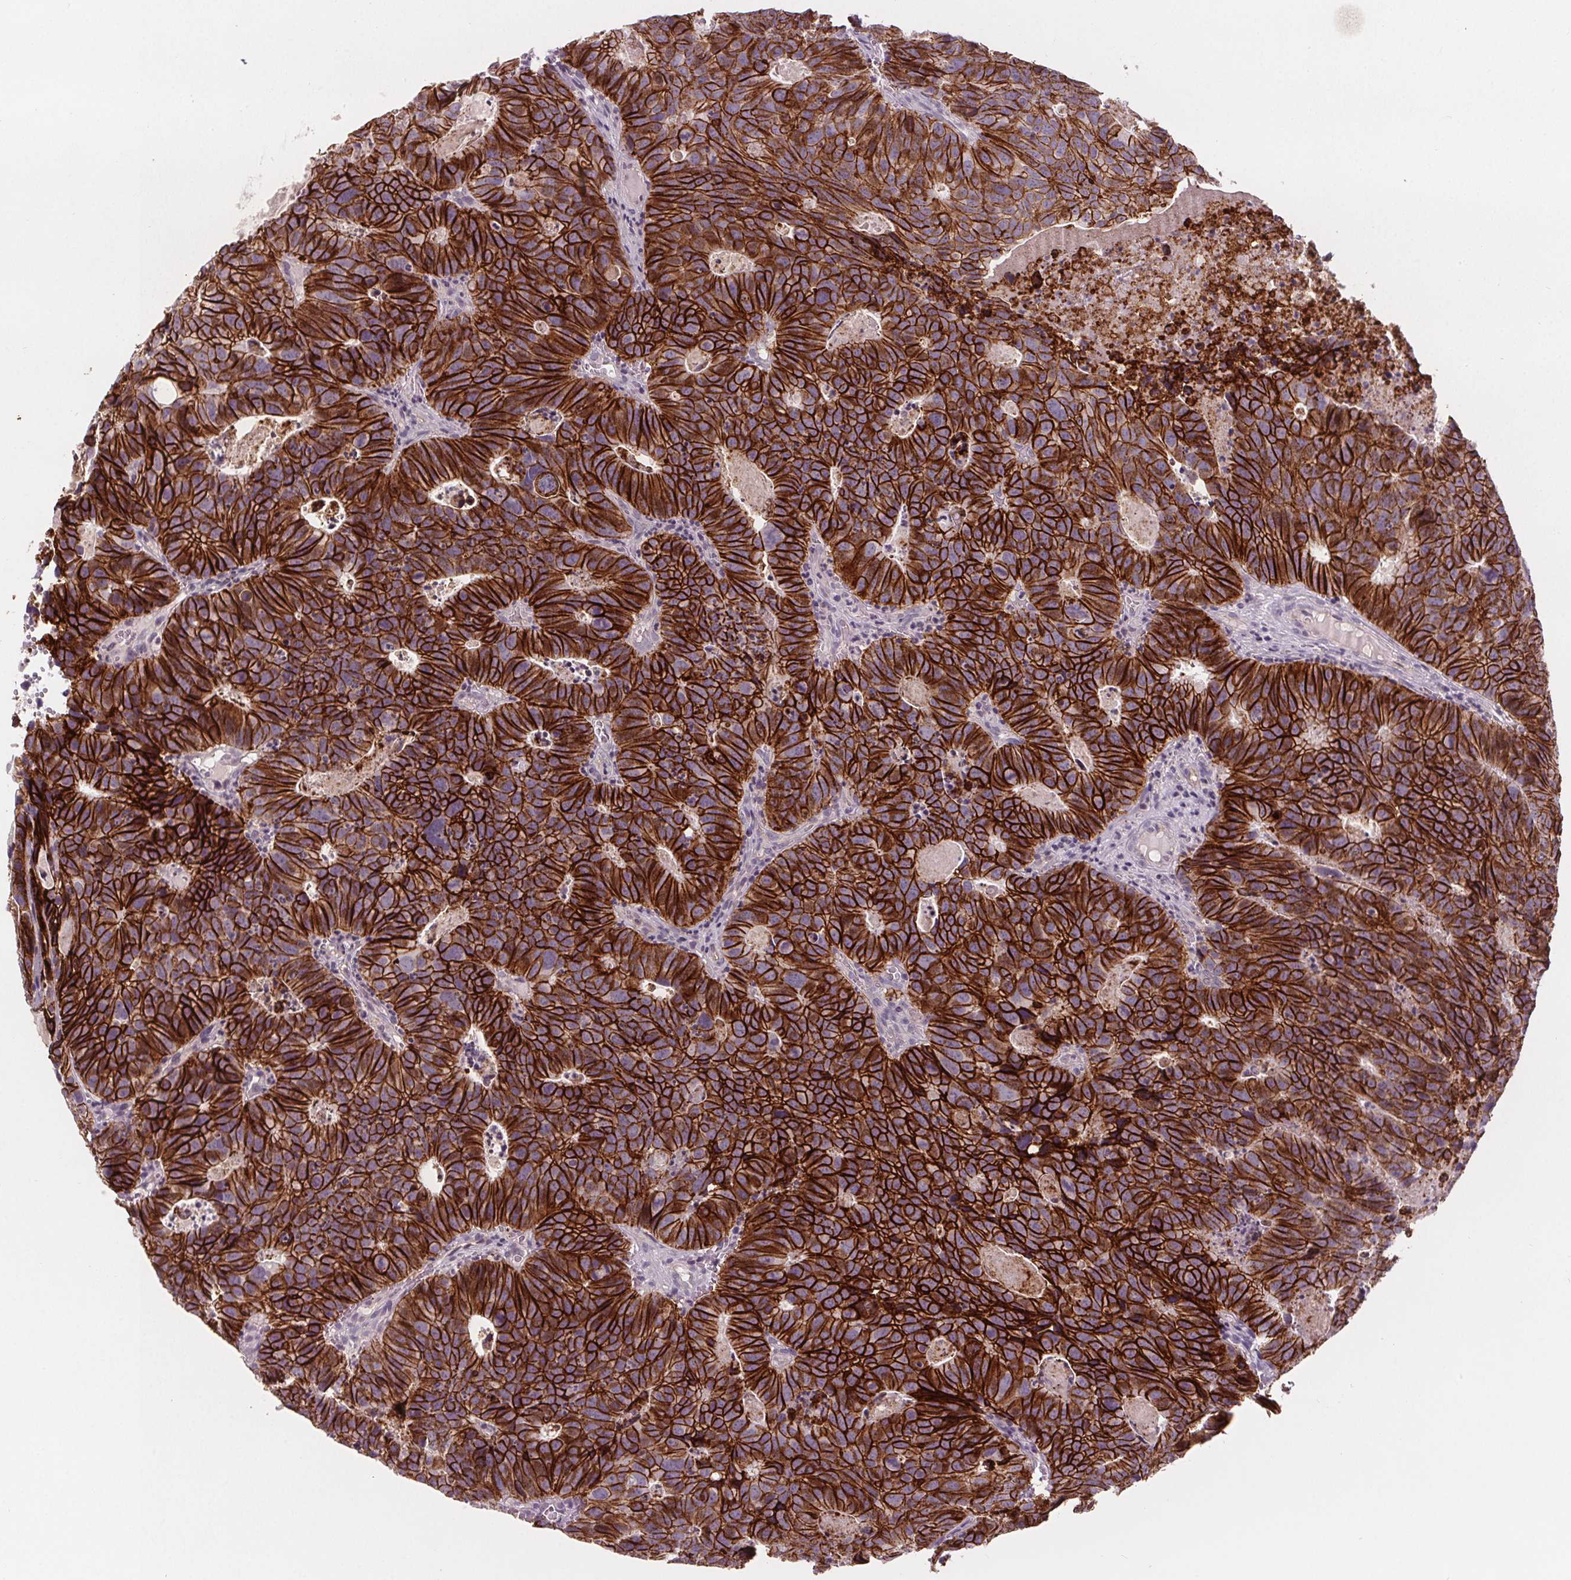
{"staining": {"intensity": "strong", "quantity": ">75%", "location": "cytoplasmic/membranous"}, "tissue": "head and neck cancer", "cell_type": "Tumor cells", "image_type": "cancer", "snomed": [{"axis": "morphology", "description": "Adenocarcinoma, NOS"}, {"axis": "topography", "description": "Head-Neck"}], "caption": "Head and neck cancer was stained to show a protein in brown. There is high levels of strong cytoplasmic/membranous positivity in approximately >75% of tumor cells.", "gene": "ATP1A1", "patient": {"sex": "male", "age": 62}}